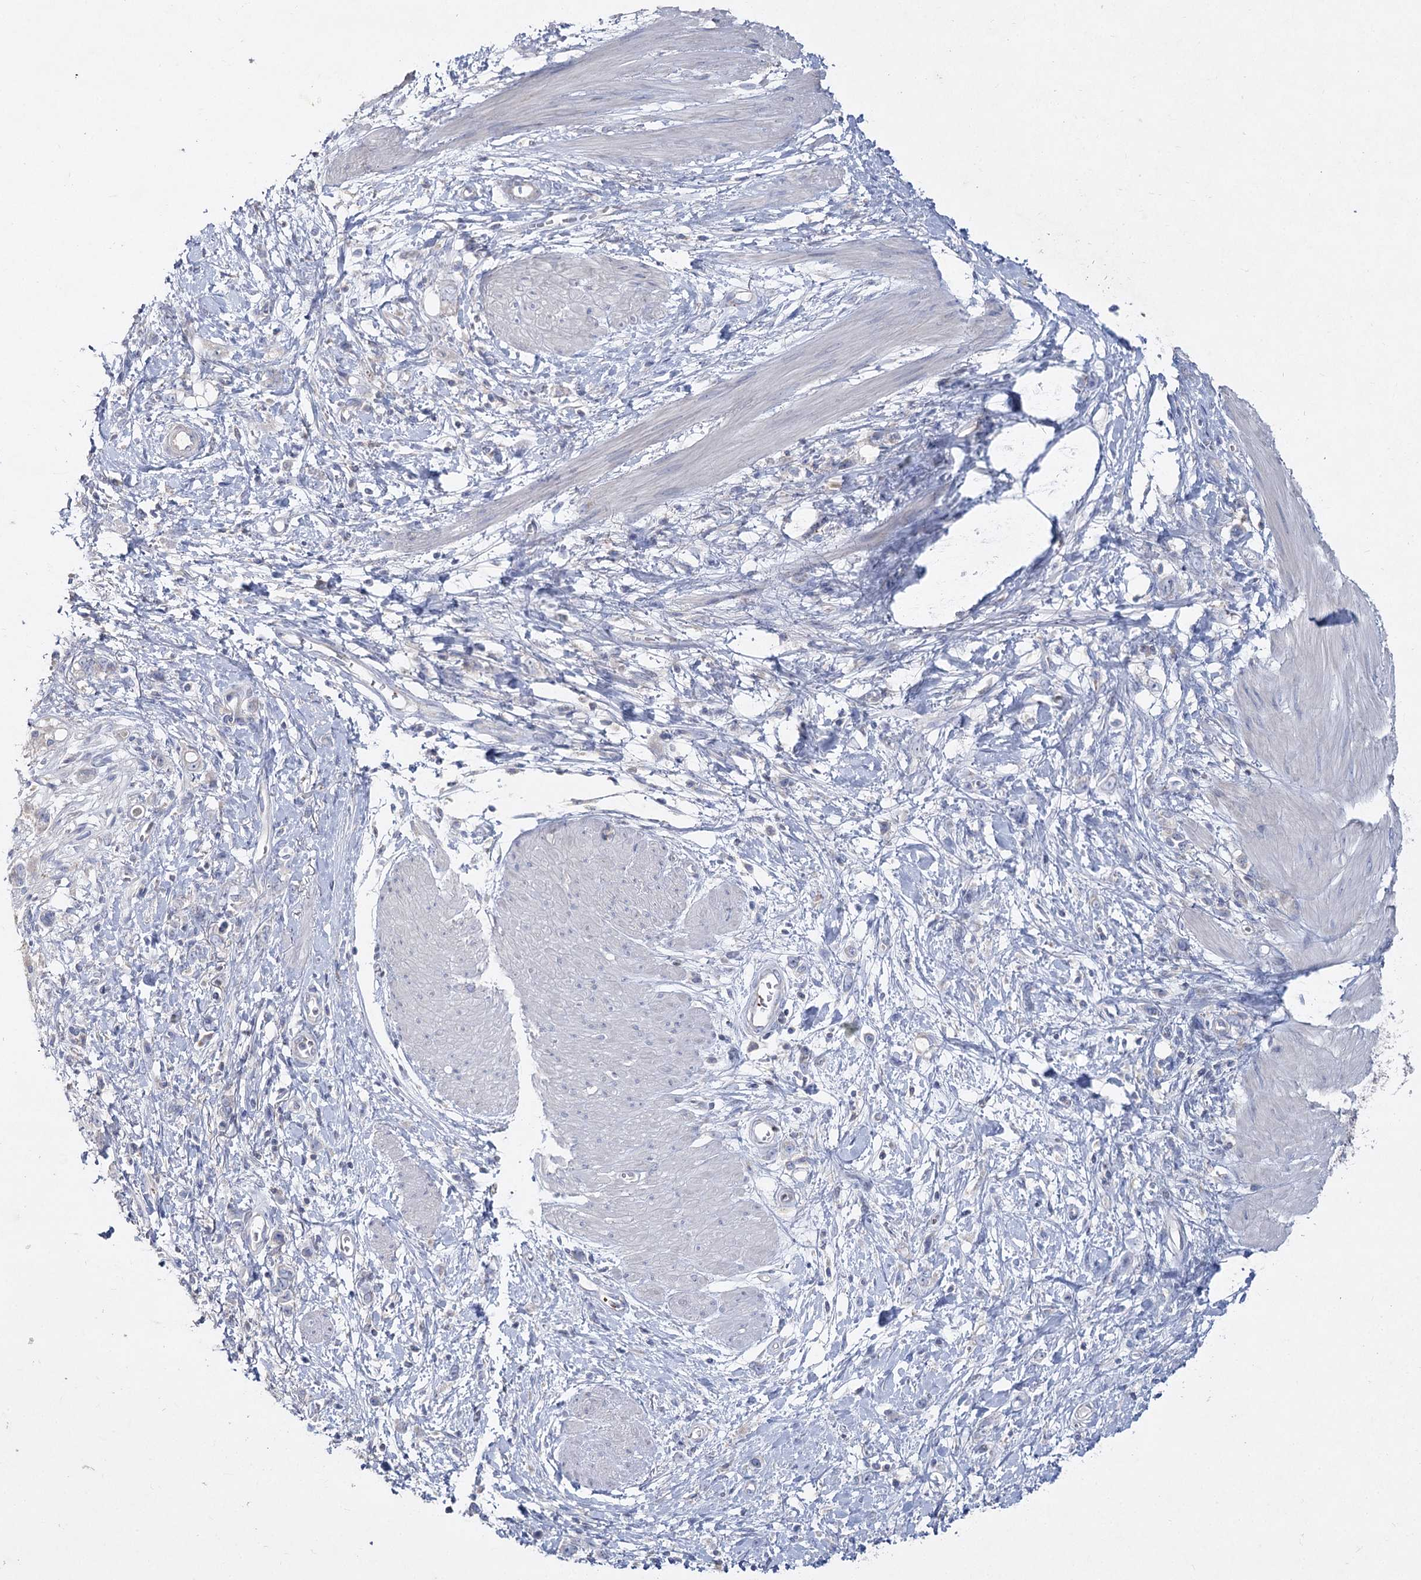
{"staining": {"intensity": "negative", "quantity": "none", "location": "none"}, "tissue": "stomach cancer", "cell_type": "Tumor cells", "image_type": "cancer", "snomed": [{"axis": "morphology", "description": "Adenocarcinoma, NOS"}, {"axis": "topography", "description": "Stomach"}], "caption": "Tumor cells show no significant protein expression in stomach cancer (adenocarcinoma). The staining is performed using DAB brown chromogen with nuclei counter-stained in using hematoxylin.", "gene": "TMEM187", "patient": {"sex": "female", "age": 76}}